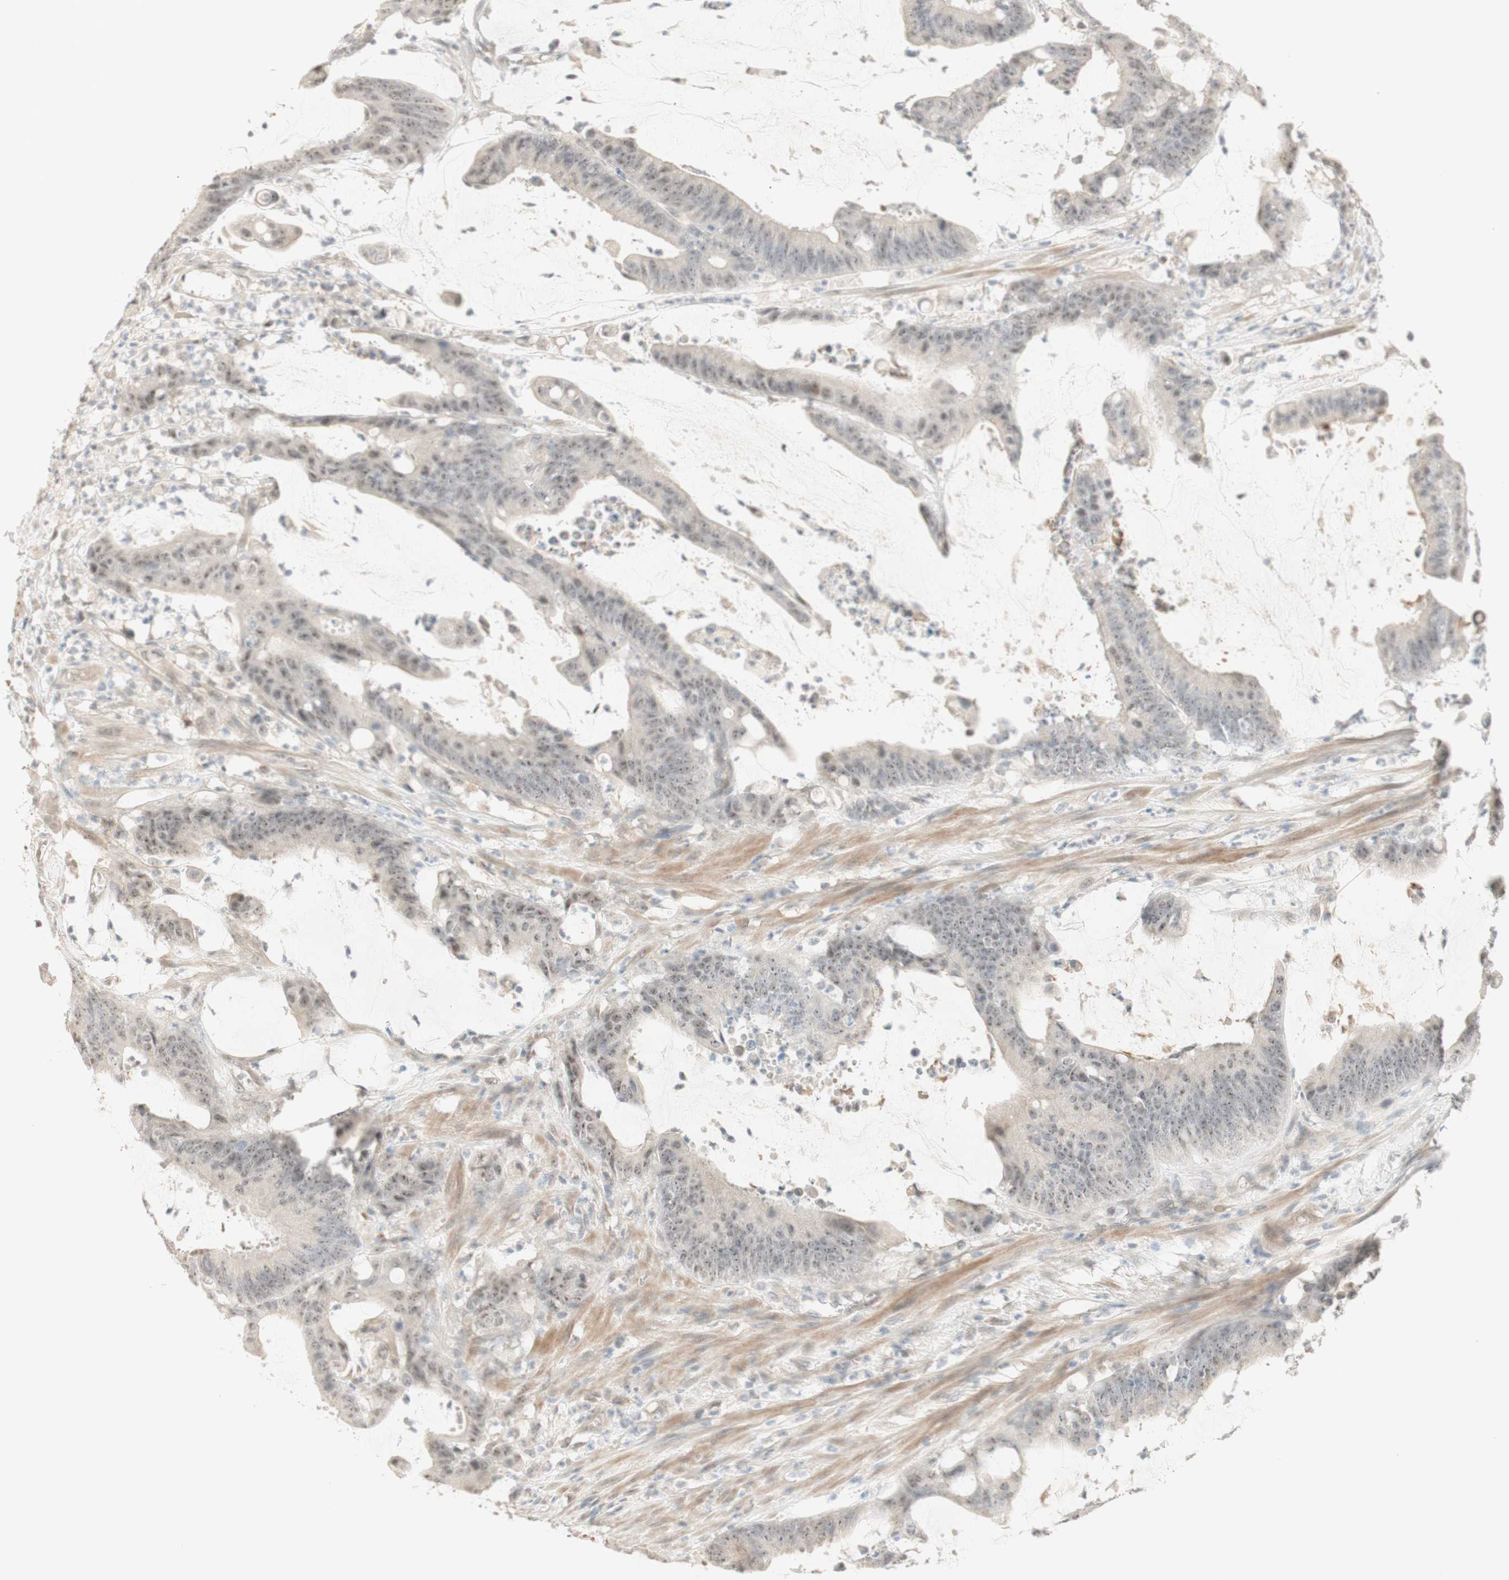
{"staining": {"intensity": "weak", "quantity": ">75%", "location": "cytoplasmic/membranous,nuclear"}, "tissue": "colorectal cancer", "cell_type": "Tumor cells", "image_type": "cancer", "snomed": [{"axis": "morphology", "description": "Adenocarcinoma, NOS"}, {"axis": "topography", "description": "Rectum"}], "caption": "Protein staining shows weak cytoplasmic/membranous and nuclear staining in about >75% of tumor cells in colorectal cancer (adenocarcinoma). (DAB IHC with brightfield microscopy, high magnification).", "gene": "PLCD4", "patient": {"sex": "female", "age": 66}}